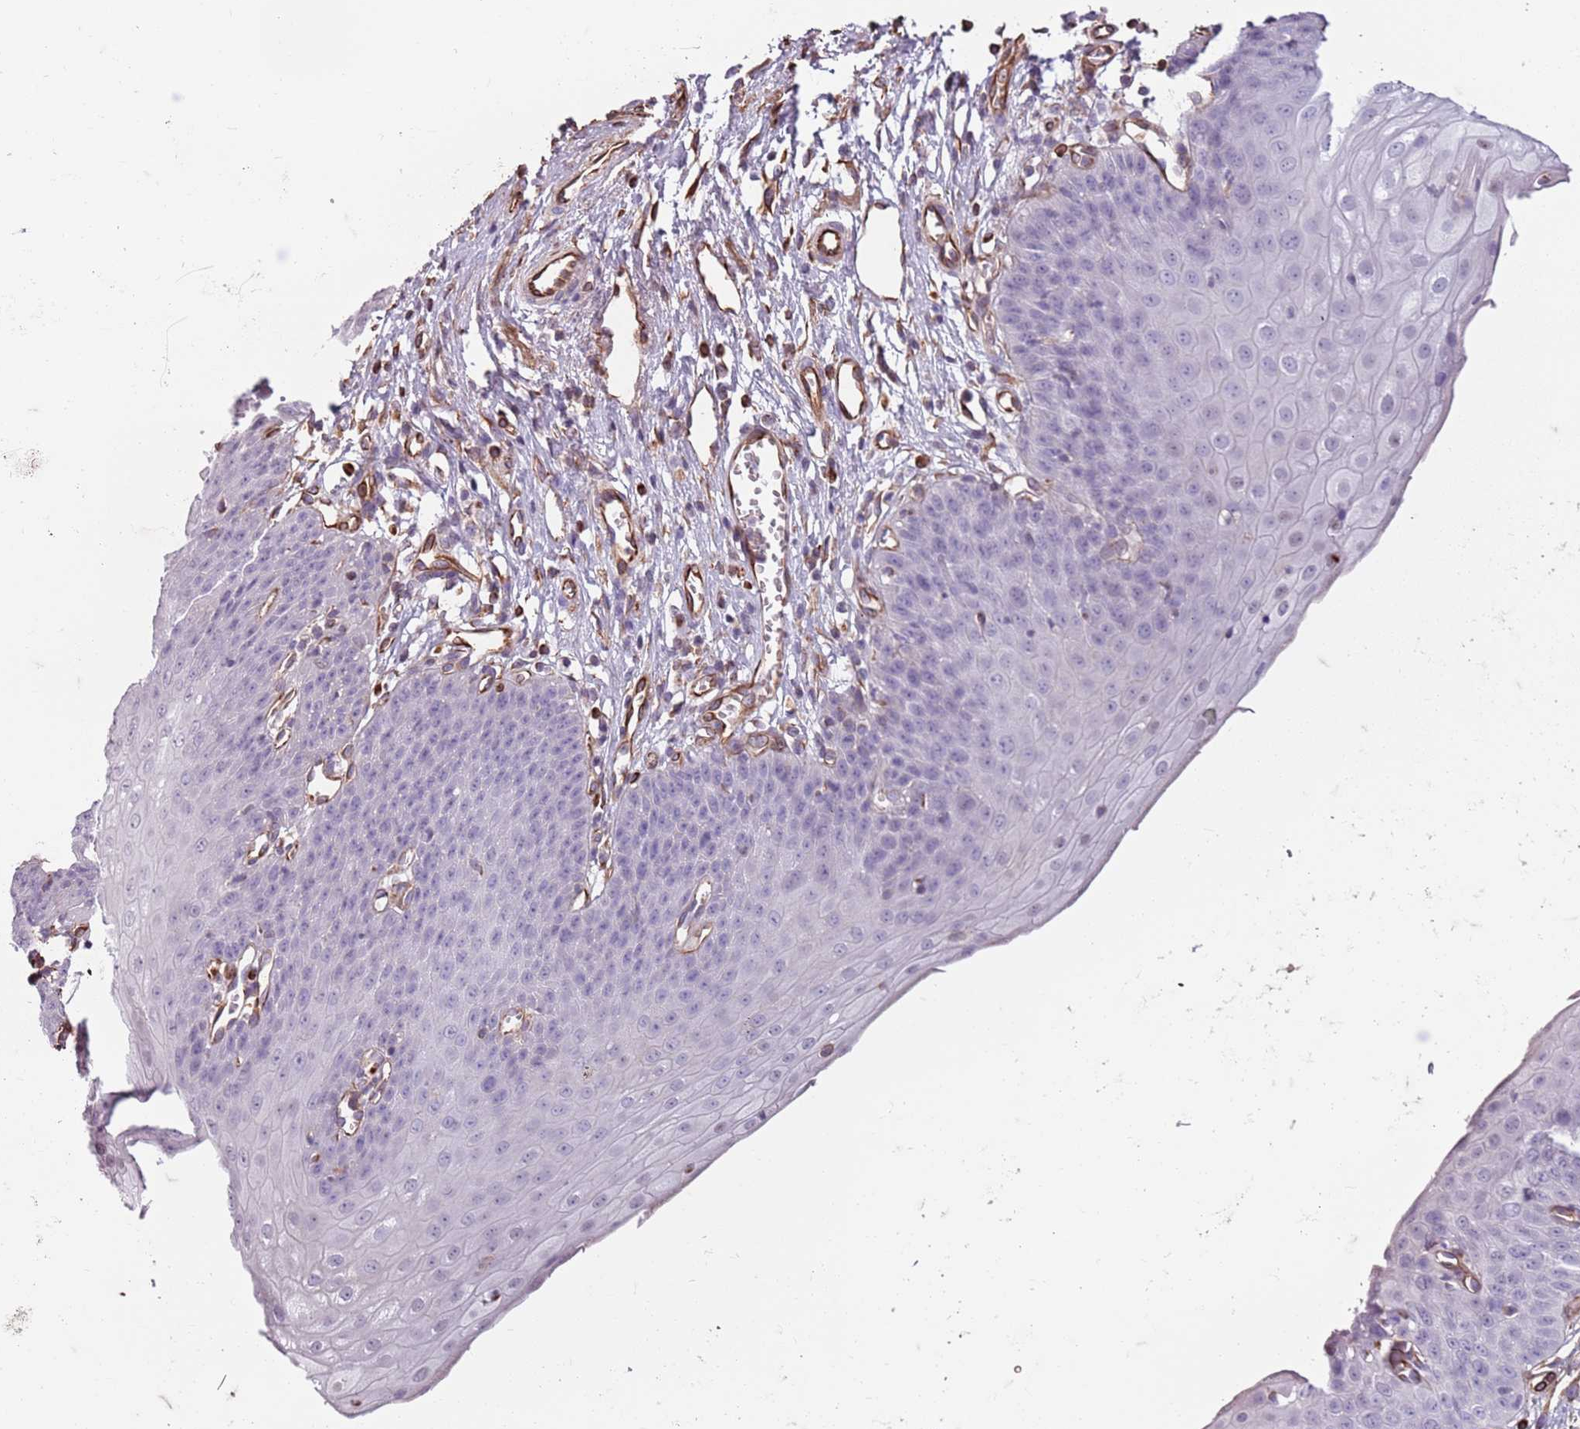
{"staining": {"intensity": "negative", "quantity": "none", "location": "none"}, "tissue": "esophagus", "cell_type": "Squamous epithelial cells", "image_type": "normal", "snomed": [{"axis": "morphology", "description": "Normal tissue, NOS"}, {"axis": "topography", "description": "Esophagus"}], "caption": "Benign esophagus was stained to show a protein in brown. There is no significant positivity in squamous epithelial cells.", "gene": "TAS2R38", "patient": {"sex": "male", "age": 71}}